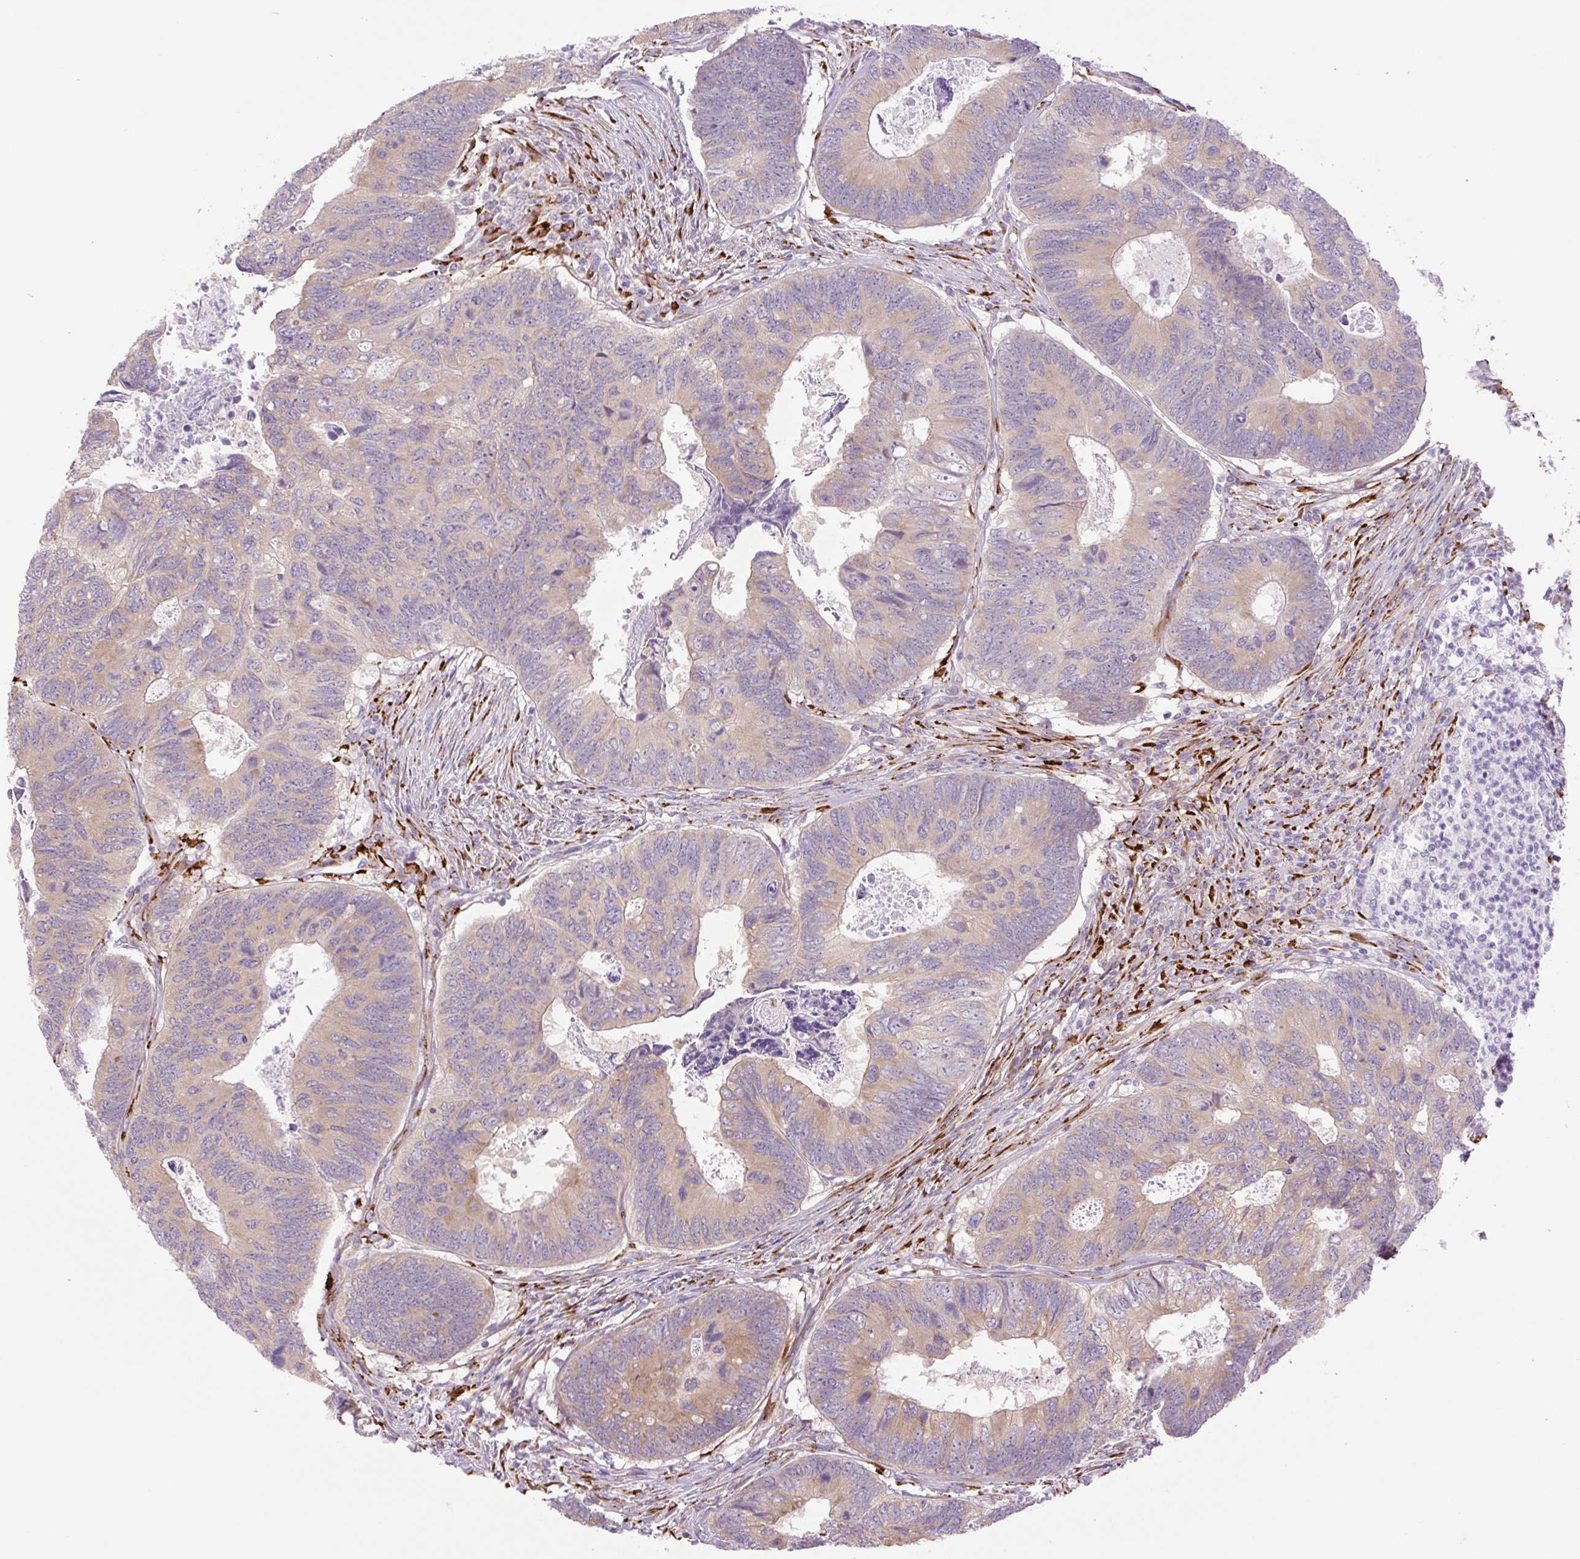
{"staining": {"intensity": "weak", "quantity": "25%-75%", "location": "cytoplasmic/membranous"}, "tissue": "colorectal cancer", "cell_type": "Tumor cells", "image_type": "cancer", "snomed": [{"axis": "morphology", "description": "Adenocarcinoma, NOS"}, {"axis": "topography", "description": "Colon"}], "caption": "Colorectal cancer (adenocarcinoma) stained with a protein marker demonstrates weak staining in tumor cells.", "gene": "COL5A1", "patient": {"sex": "female", "age": 67}}